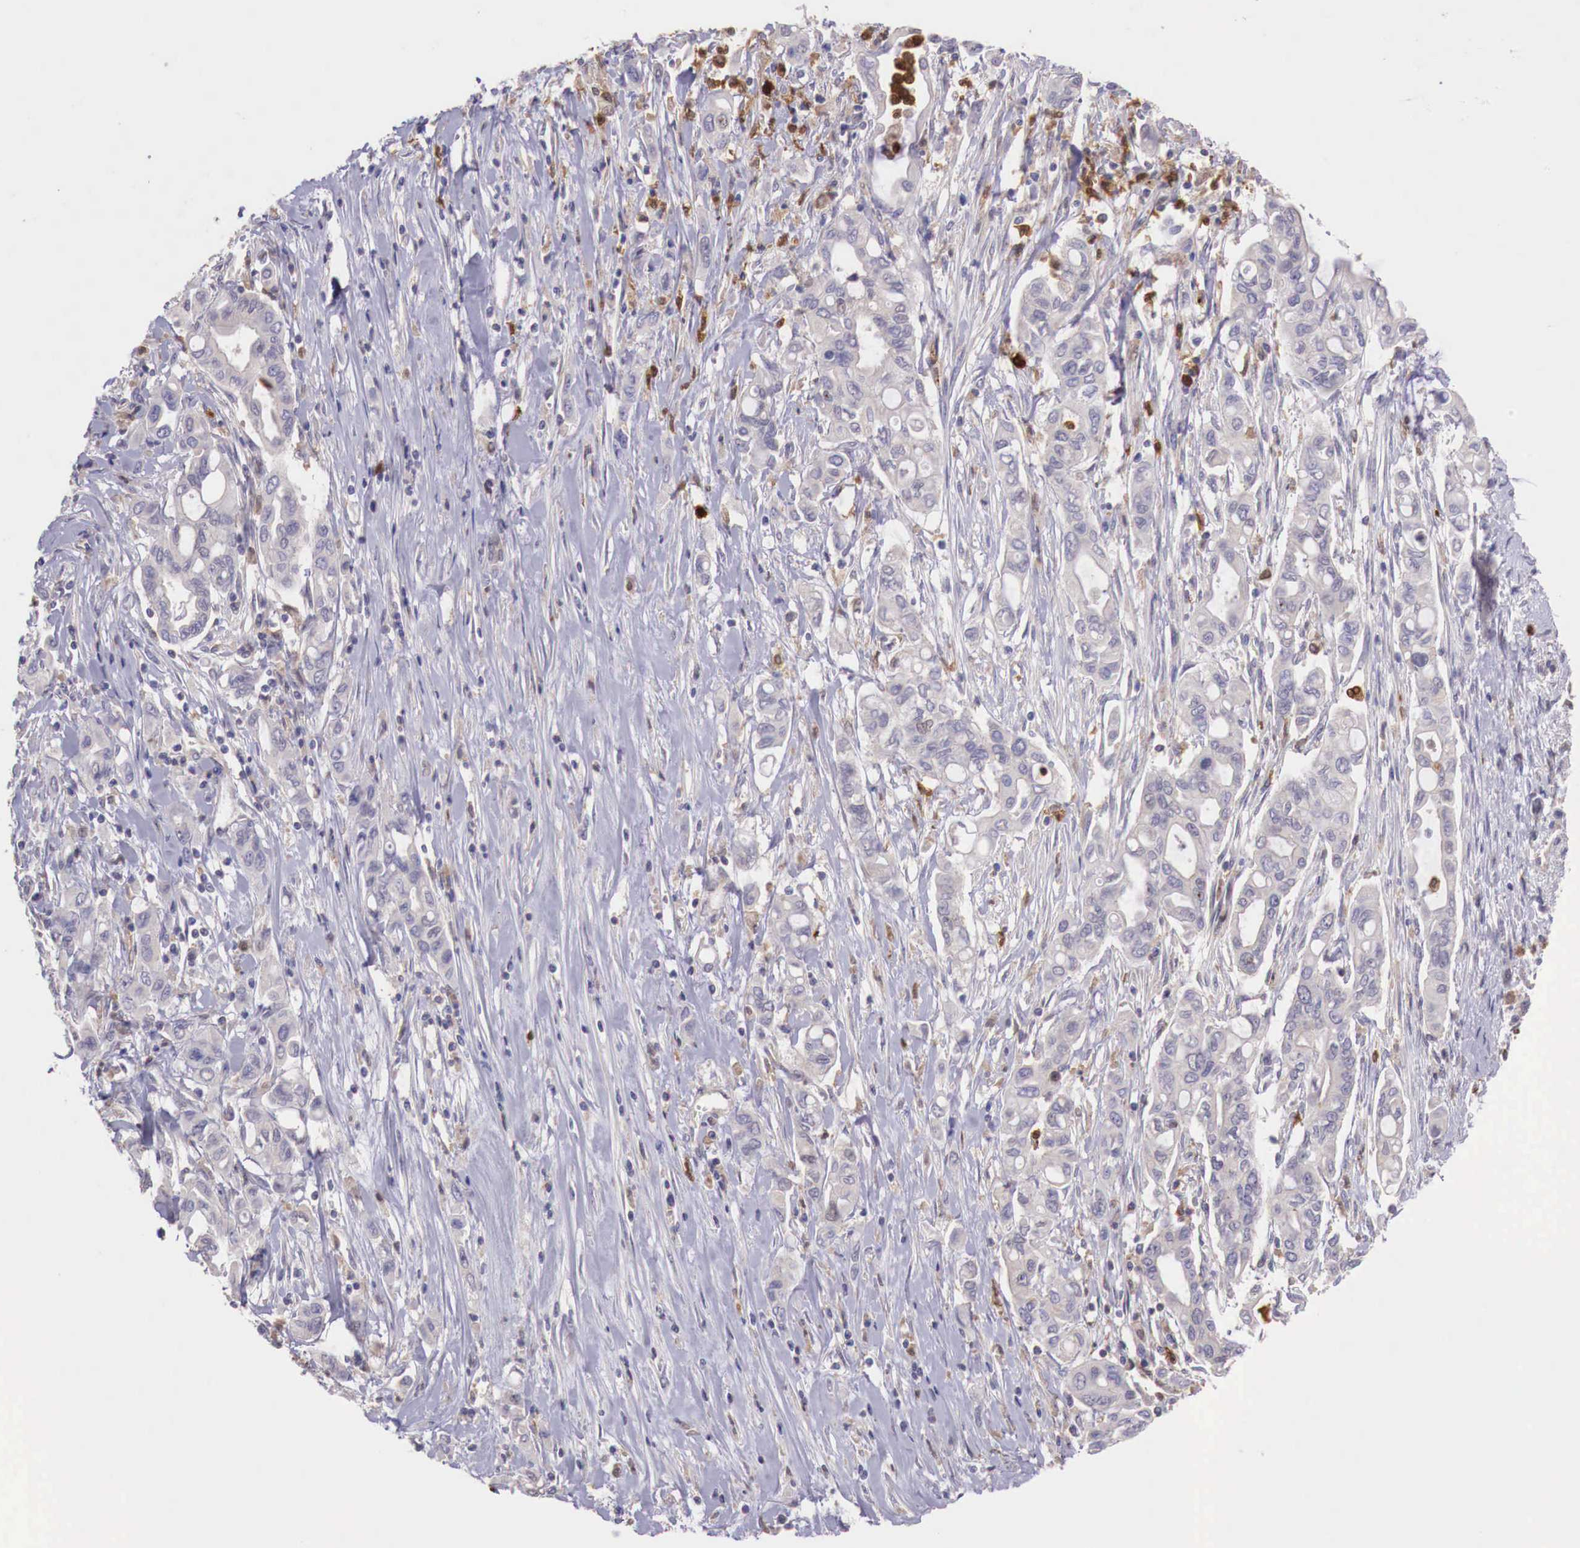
{"staining": {"intensity": "negative", "quantity": "none", "location": "none"}, "tissue": "pancreatic cancer", "cell_type": "Tumor cells", "image_type": "cancer", "snomed": [{"axis": "morphology", "description": "Adenocarcinoma, NOS"}, {"axis": "topography", "description": "Pancreas"}], "caption": "A high-resolution micrograph shows IHC staining of pancreatic cancer (adenocarcinoma), which exhibits no significant positivity in tumor cells.", "gene": "GAB2", "patient": {"sex": "female", "age": 57}}